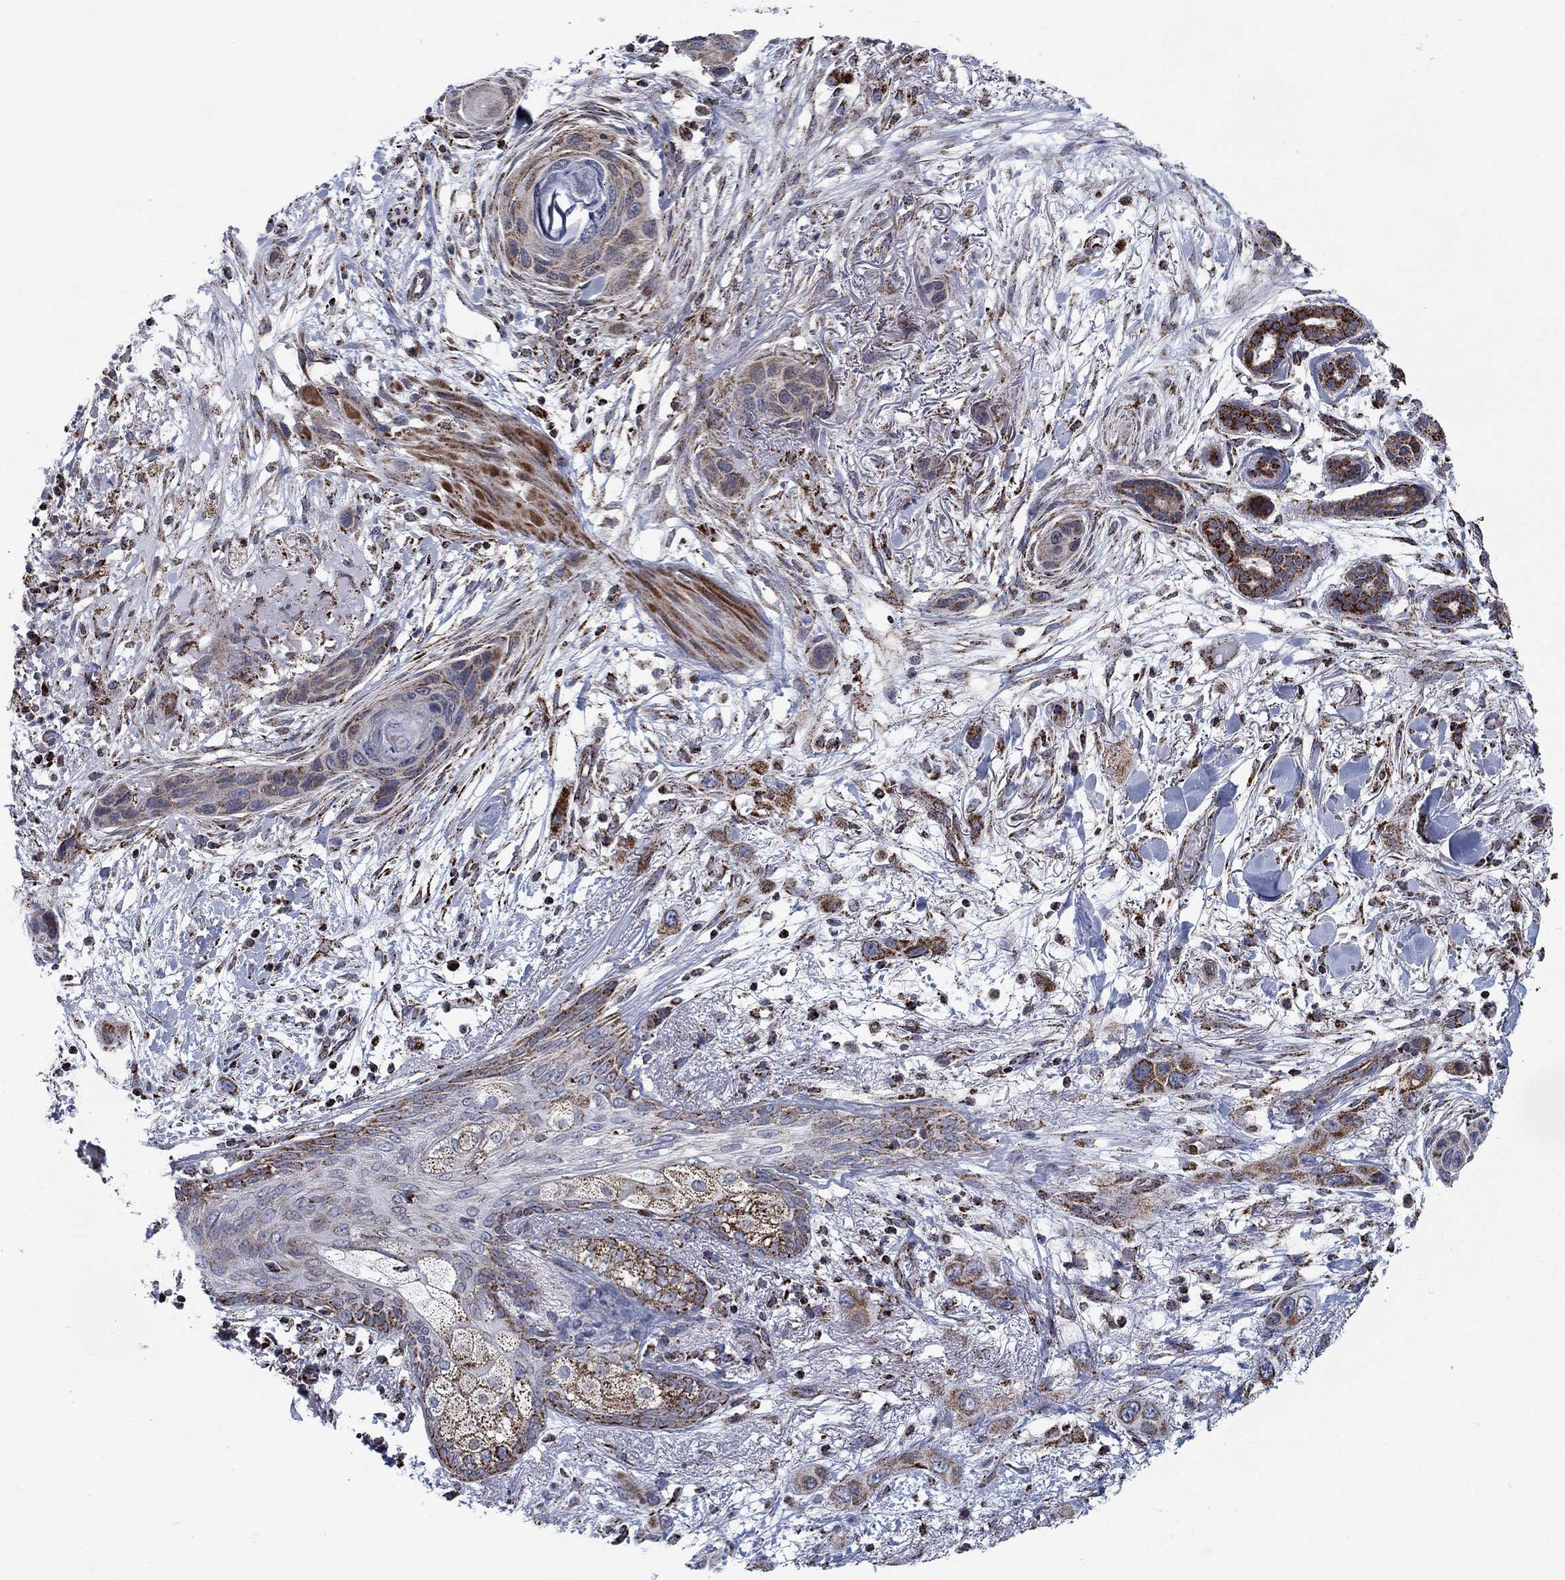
{"staining": {"intensity": "strong", "quantity": "25%-75%", "location": "cytoplasmic/membranous"}, "tissue": "skin cancer", "cell_type": "Tumor cells", "image_type": "cancer", "snomed": [{"axis": "morphology", "description": "Squamous cell carcinoma, NOS"}, {"axis": "topography", "description": "Skin"}], "caption": "Skin cancer stained with a protein marker shows strong staining in tumor cells.", "gene": "MOAP1", "patient": {"sex": "male", "age": 79}}